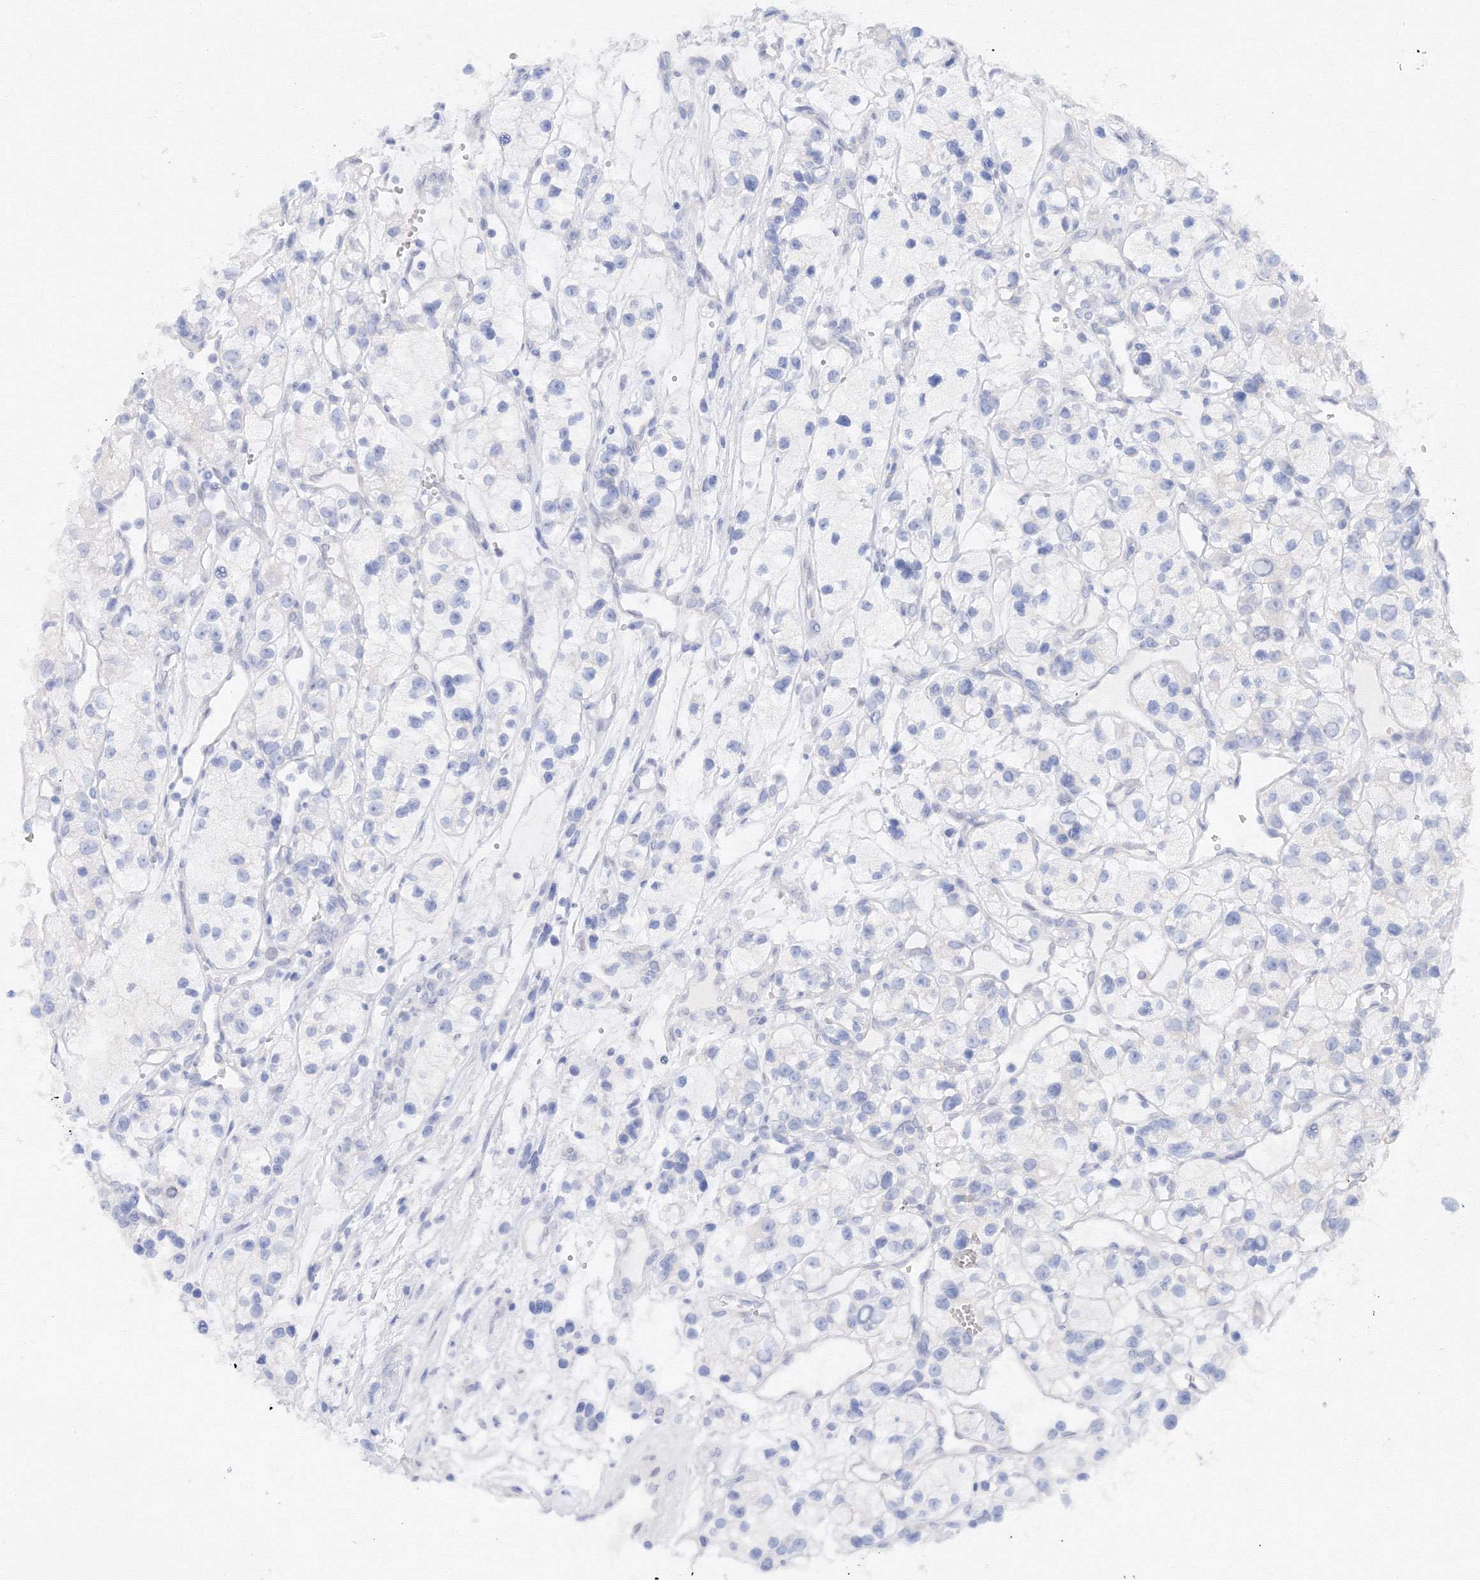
{"staining": {"intensity": "negative", "quantity": "none", "location": "none"}, "tissue": "renal cancer", "cell_type": "Tumor cells", "image_type": "cancer", "snomed": [{"axis": "morphology", "description": "Adenocarcinoma, NOS"}, {"axis": "topography", "description": "Kidney"}], "caption": "Tumor cells show no significant positivity in adenocarcinoma (renal).", "gene": "TAMM41", "patient": {"sex": "female", "age": 57}}